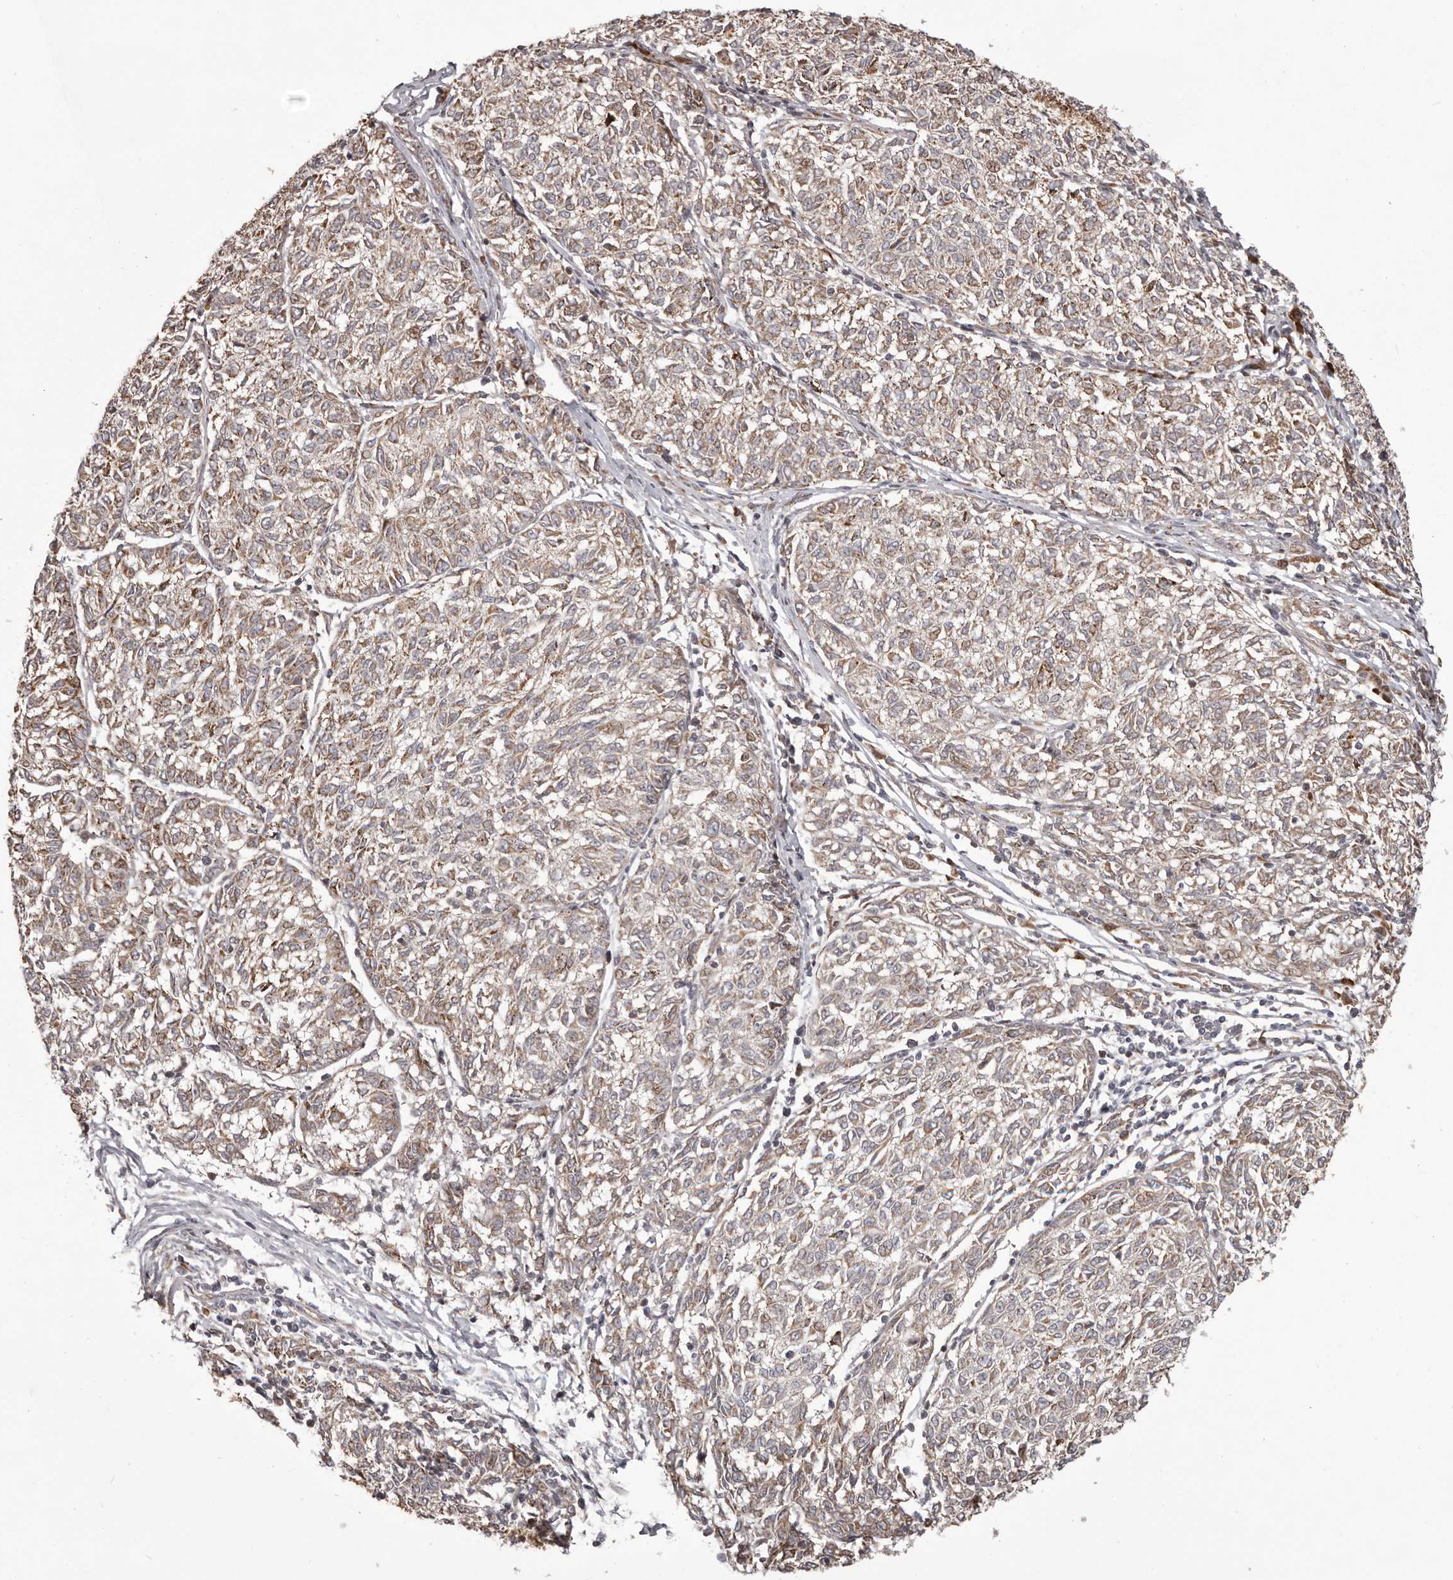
{"staining": {"intensity": "moderate", "quantity": "25%-75%", "location": "cytoplasmic/membranous"}, "tissue": "melanoma", "cell_type": "Tumor cells", "image_type": "cancer", "snomed": [{"axis": "morphology", "description": "Malignant melanoma, NOS"}, {"axis": "topography", "description": "Skin"}], "caption": "Approximately 25%-75% of tumor cells in melanoma reveal moderate cytoplasmic/membranous protein staining as visualized by brown immunohistochemical staining.", "gene": "GFOD1", "patient": {"sex": "female", "age": 72}}